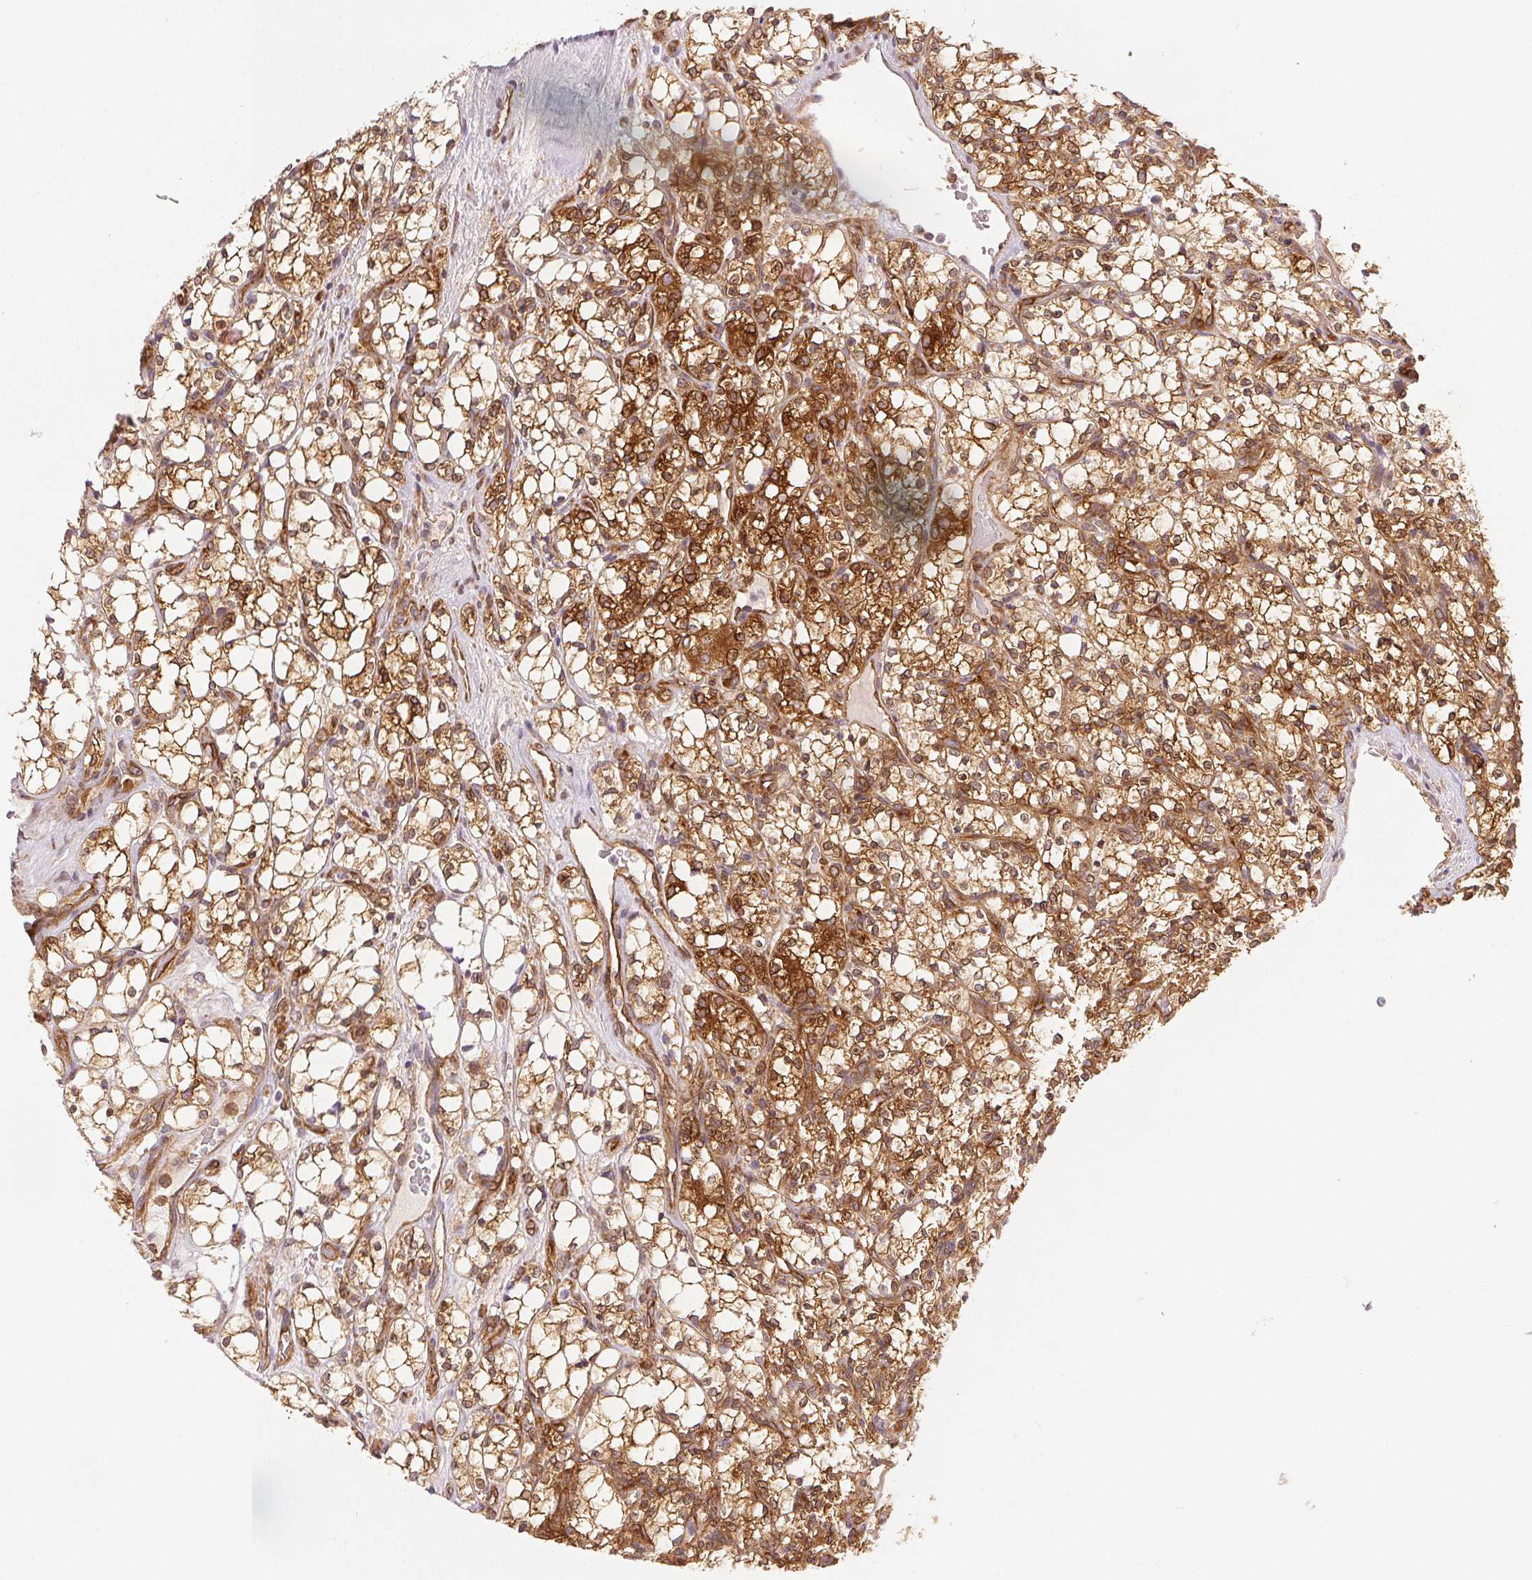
{"staining": {"intensity": "moderate", "quantity": ">75%", "location": "cytoplasmic/membranous"}, "tissue": "renal cancer", "cell_type": "Tumor cells", "image_type": "cancer", "snomed": [{"axis": "morphology", "description": "Adenocarcinoma, NOS"}, {"axis": "topography", "description": "Kidney"}], "caption": "Immunohistochemistry (IHC) photomicrograph of human renal cancer (adenocarcinoma) stained for a protein (brown), which reveals medium levels of moderate cytoplasmic/membranous staining in approximately >75% of tumor cells.", "gene": "DIAPH2", "patient": {"sex": "female", "age": 69}}